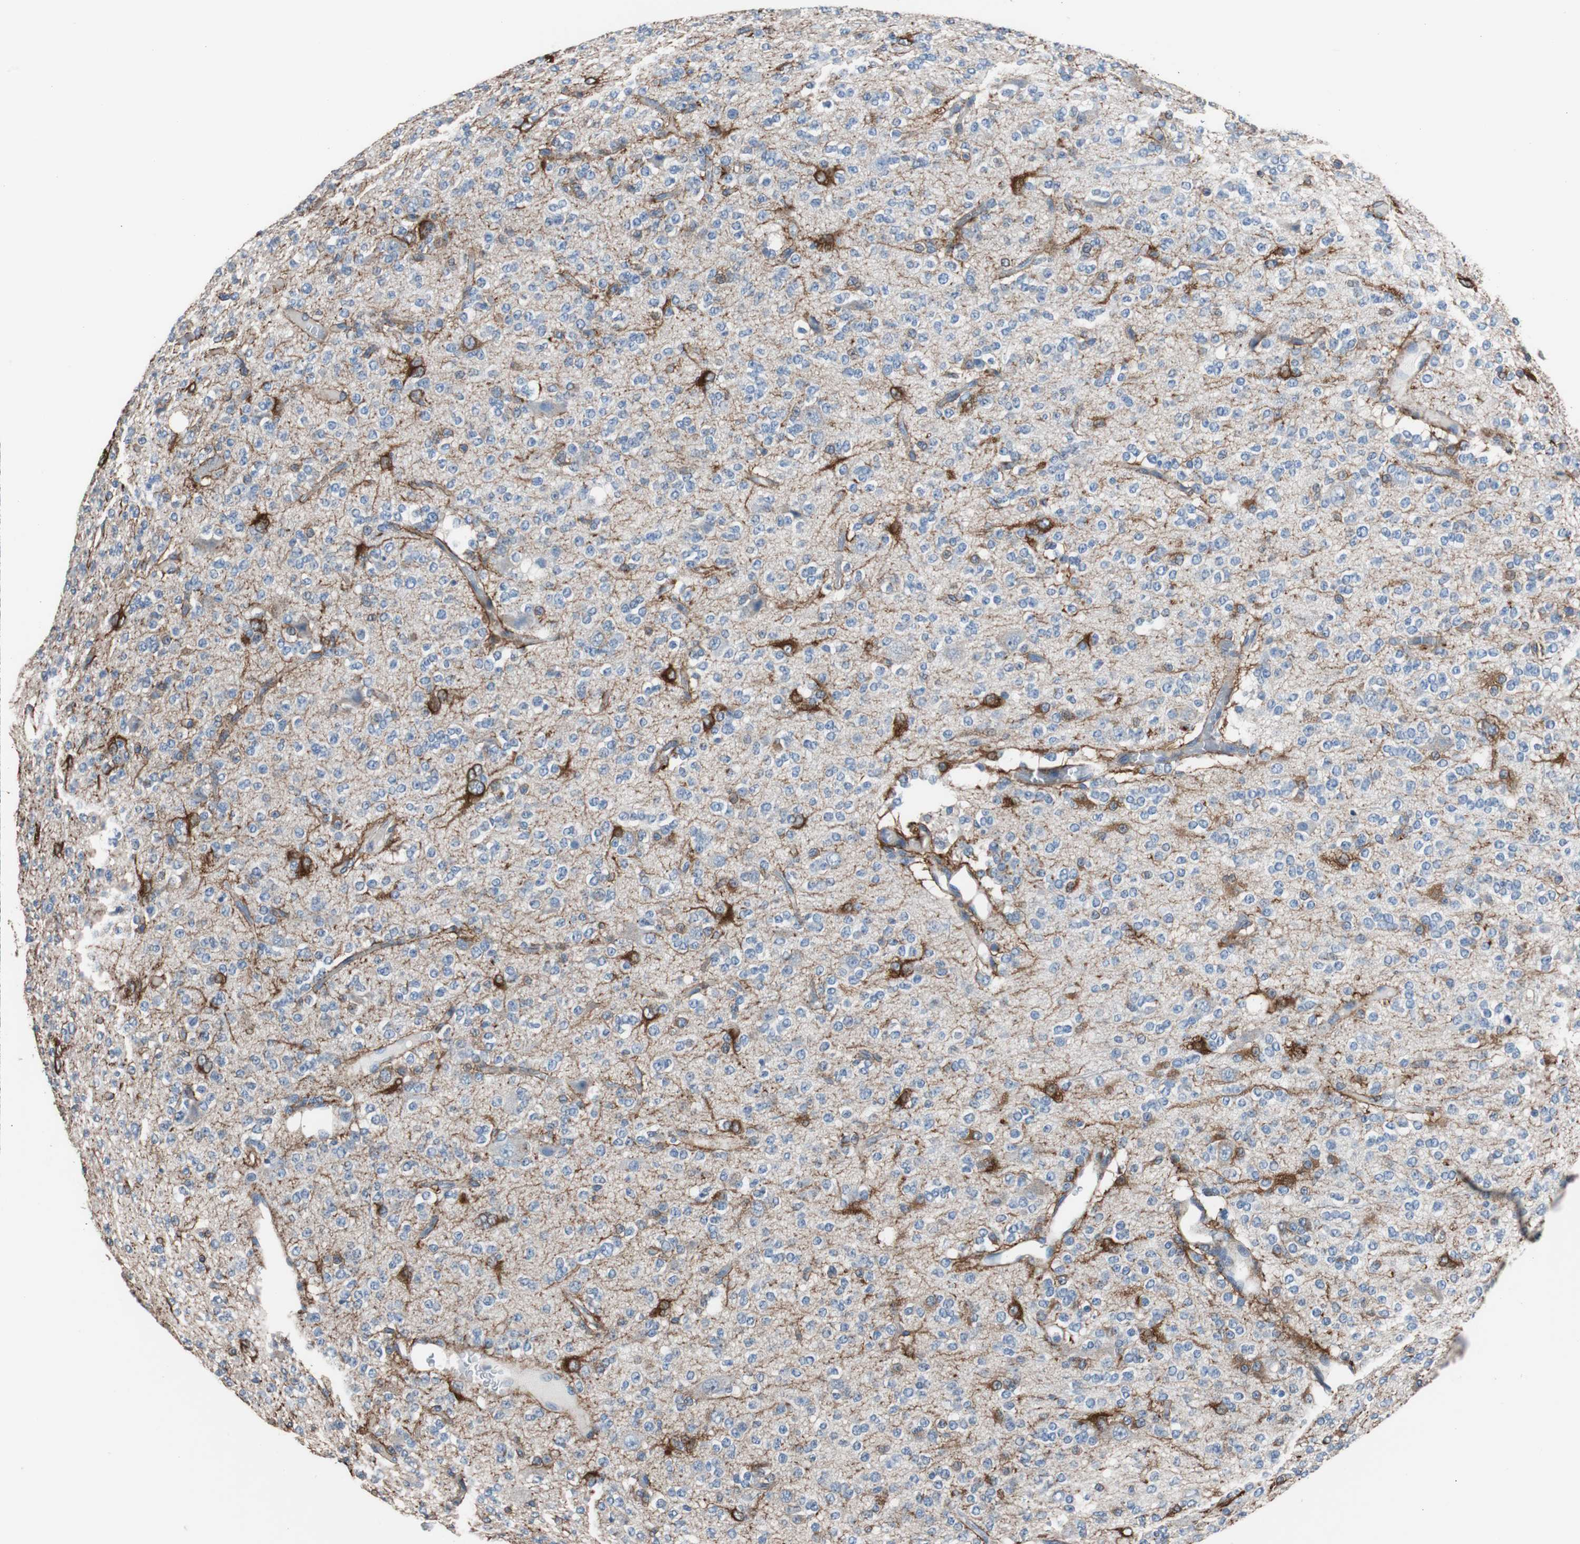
{"staining": {"intensity": "strong", "quantity": "<25%", "location": "cytoplasmic/membranous"}, "tissue": "glioma", "cell_type": "Tumor cells", "image_type": "cancer", "snomed": [{"axis": "morphology", "description": "Glioma, malignant, Low grade"}, {"axis": "topography", "description": "Brain"}], "caption": "Human malignant low-grade glioma stained for a protein (brown) exhibits strong cytoplasmic/membranous positive positivity in about <25% of tumor cells.", "gene": "PBXIP1", "patient": {"sex": "male", "age": 38}}